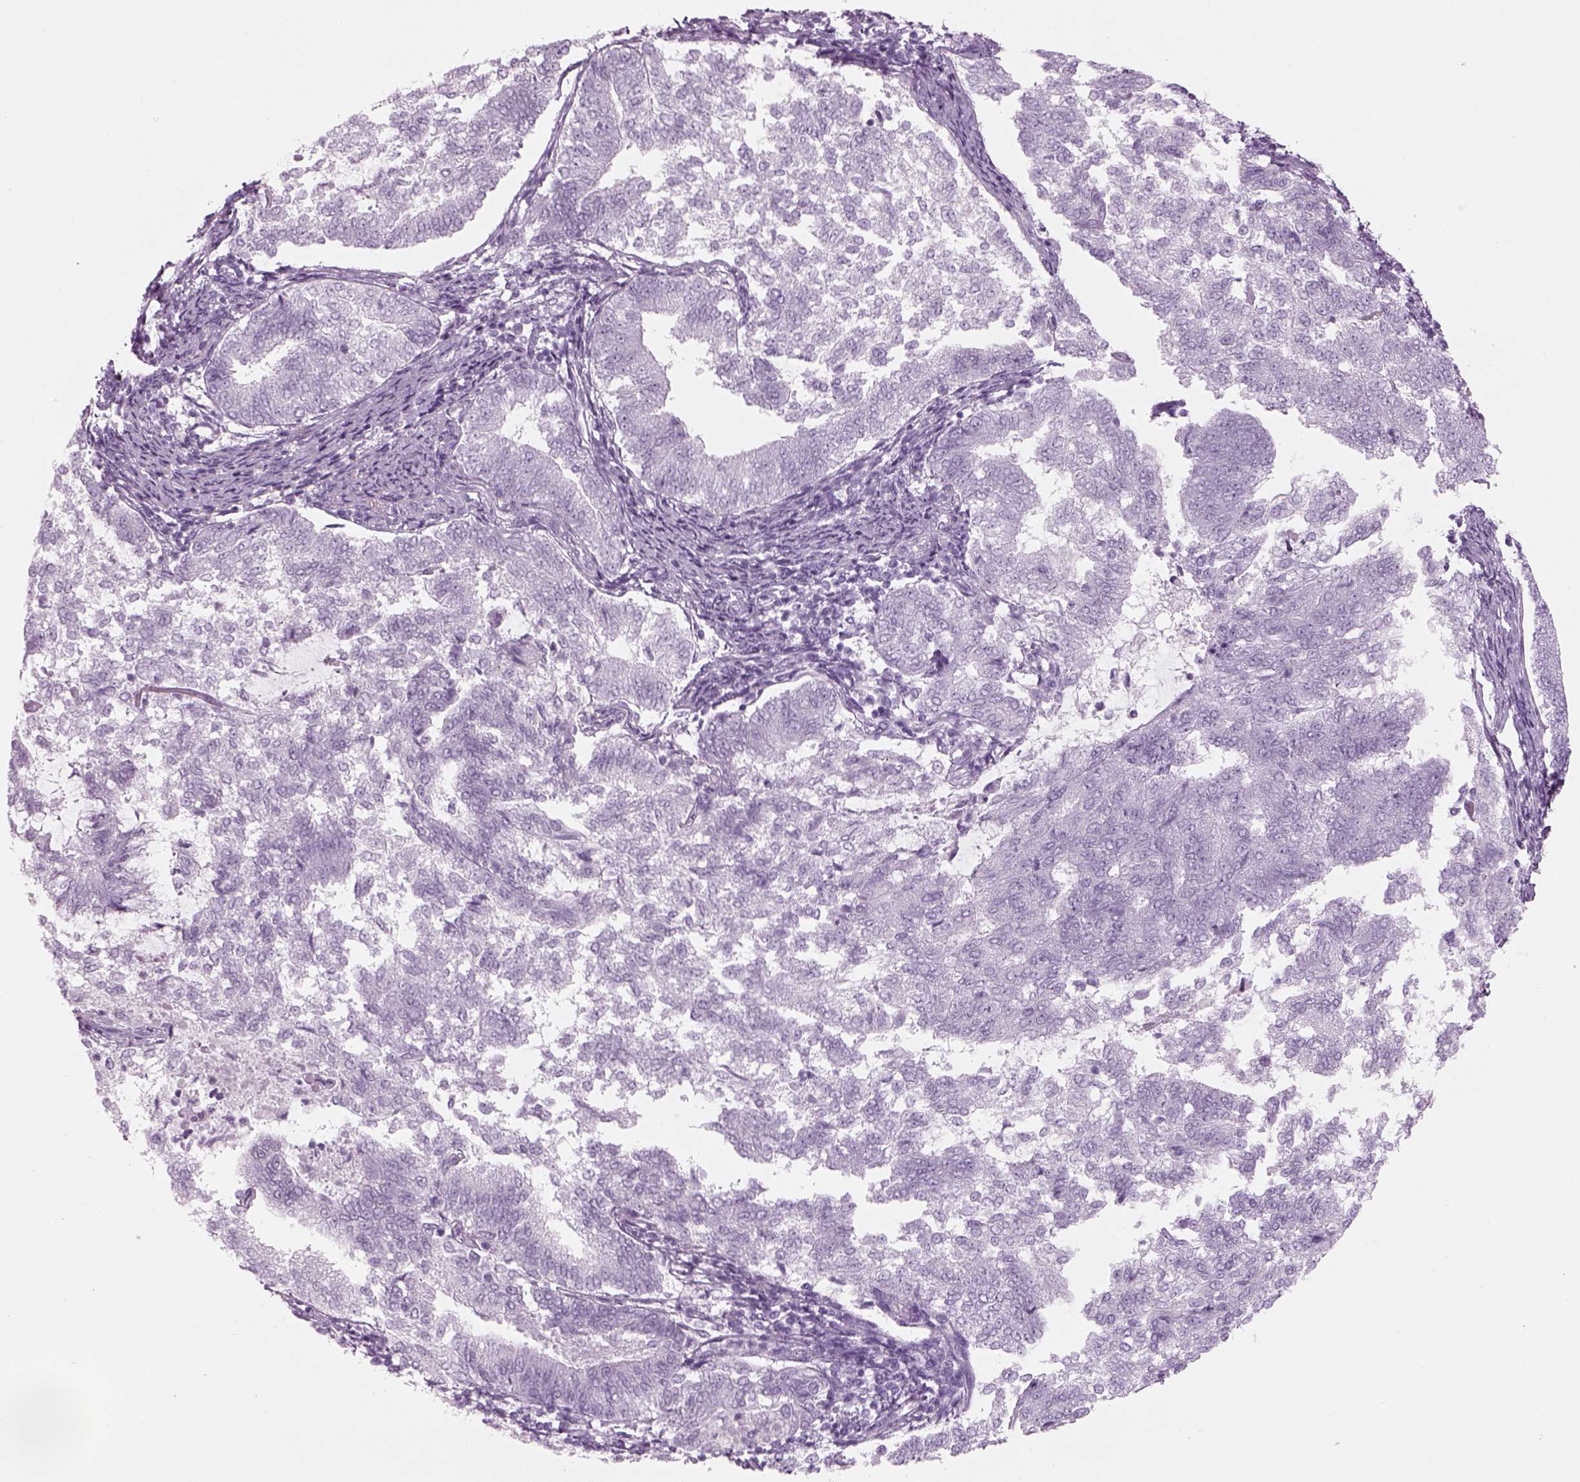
{"staining": {"intensity": "negative", "quantity": "none", "location": "none"}, "tissue": "endometrial cancer", "cell_type": "Tumor cells", "image_type": "cancer", "snomed": [{"axis": "morphology", "description": "Adenocarcinoma, NOS"}, {"axis": "topography", "description": "Endometrium"}], "caption": "A high-resolution micrograph shows immunohistochemistry staining of endometrial cancer, which shows no significant staining in tumor cells.", "gene": "PABPC1L2B", "patient": {"sex": "female", "age": 65}}